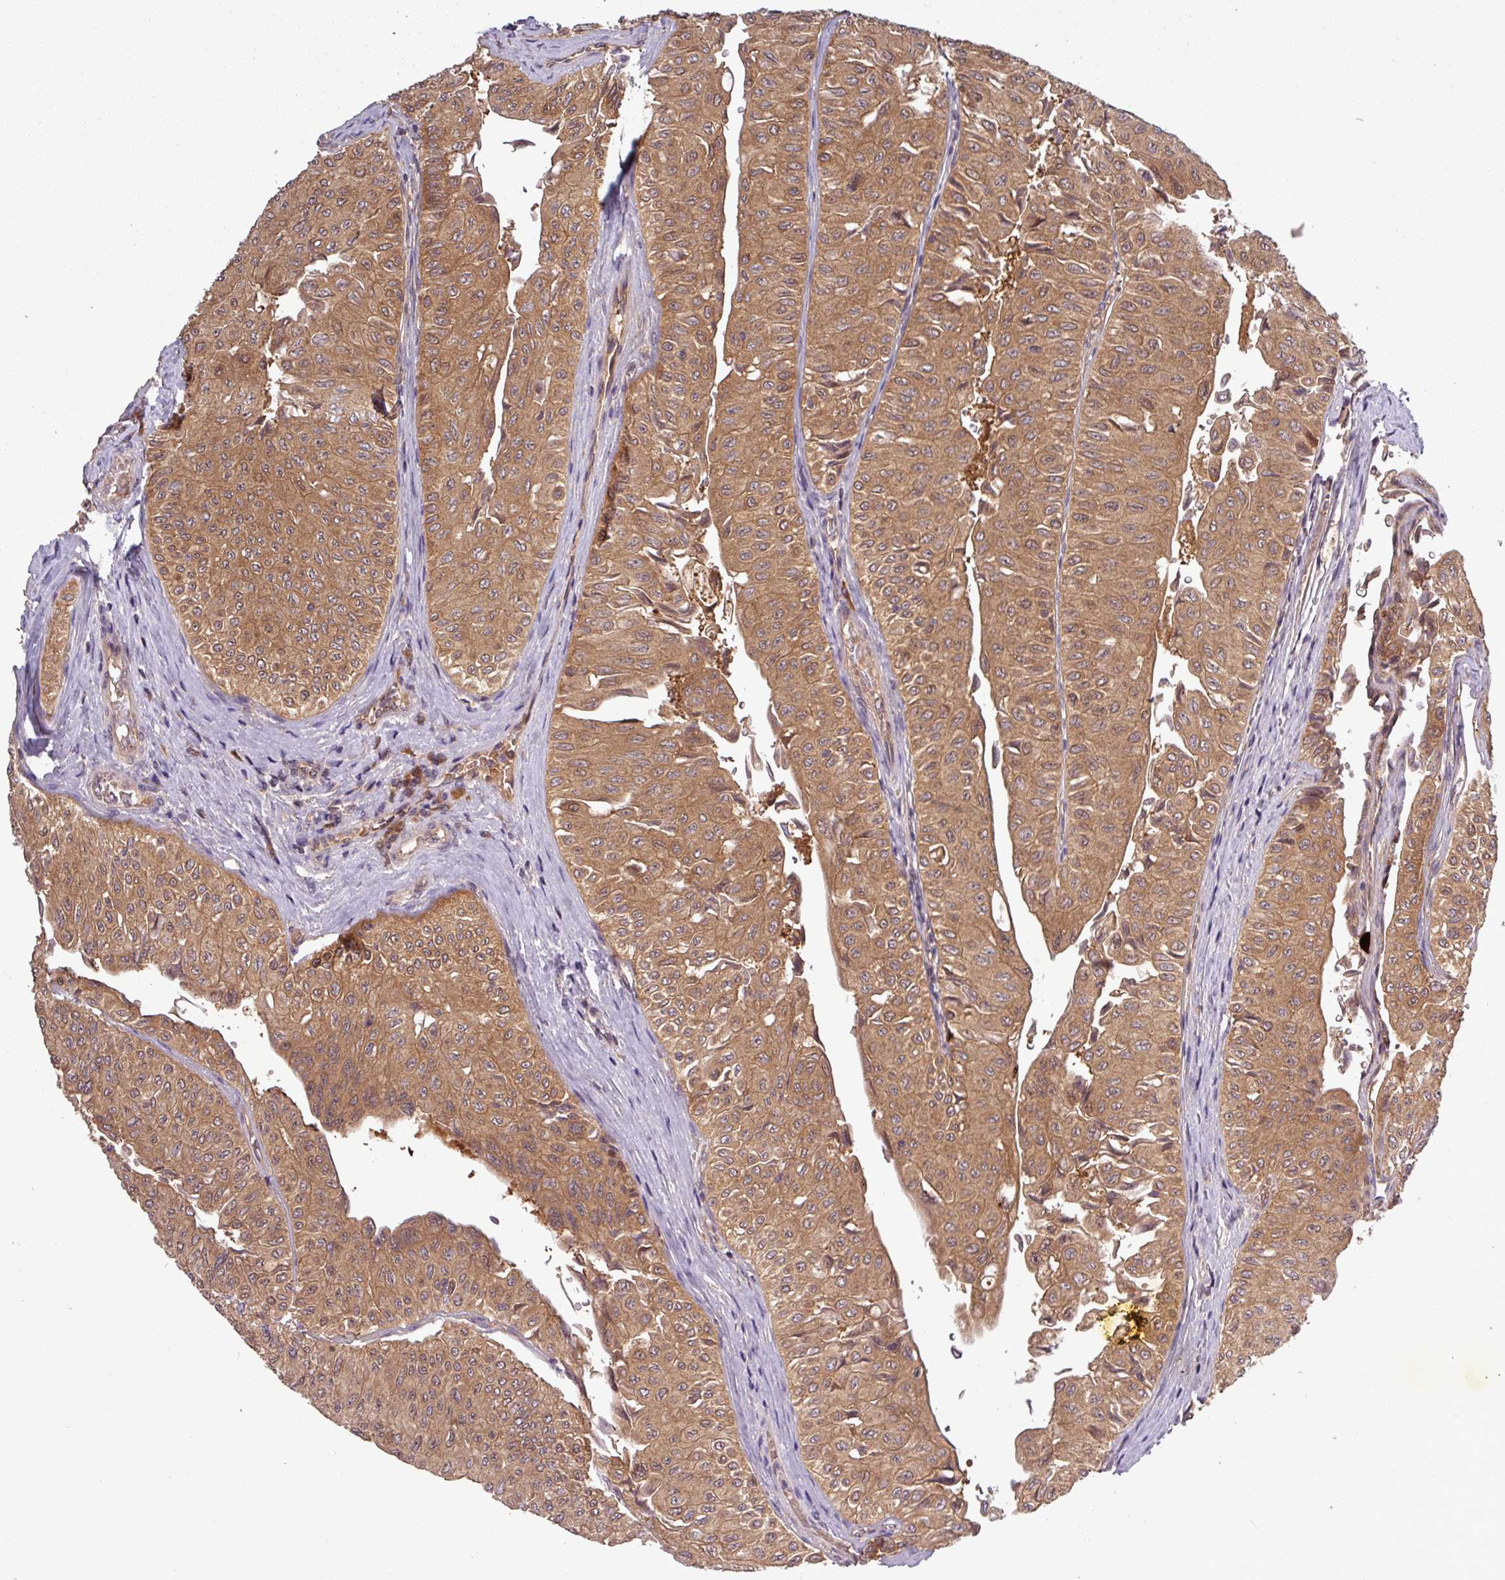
{"staining": {"intensity": "strong", "quantity": ">75%", "location": "cytoplasmic/membranous"}, "tissue": "urothelial cancer", "cell_type": "Tumor cells", "image_type": "cancer", "snomed": [{"axis": "morphology", "description": "Urothelial carcinoma, NOS"}, {"axis": "topography", "description": "Urinary bladder"}], "caption": "An image of transitional cell carcinoma stained for a protein reveals strong cytoplasmic/membranous brown staining in tumor cells. (Brightfield microscopy of DAB IHC at high magnification).", "gene": "SIRPB2", "patient": {"sex": "male", "age": 59}}